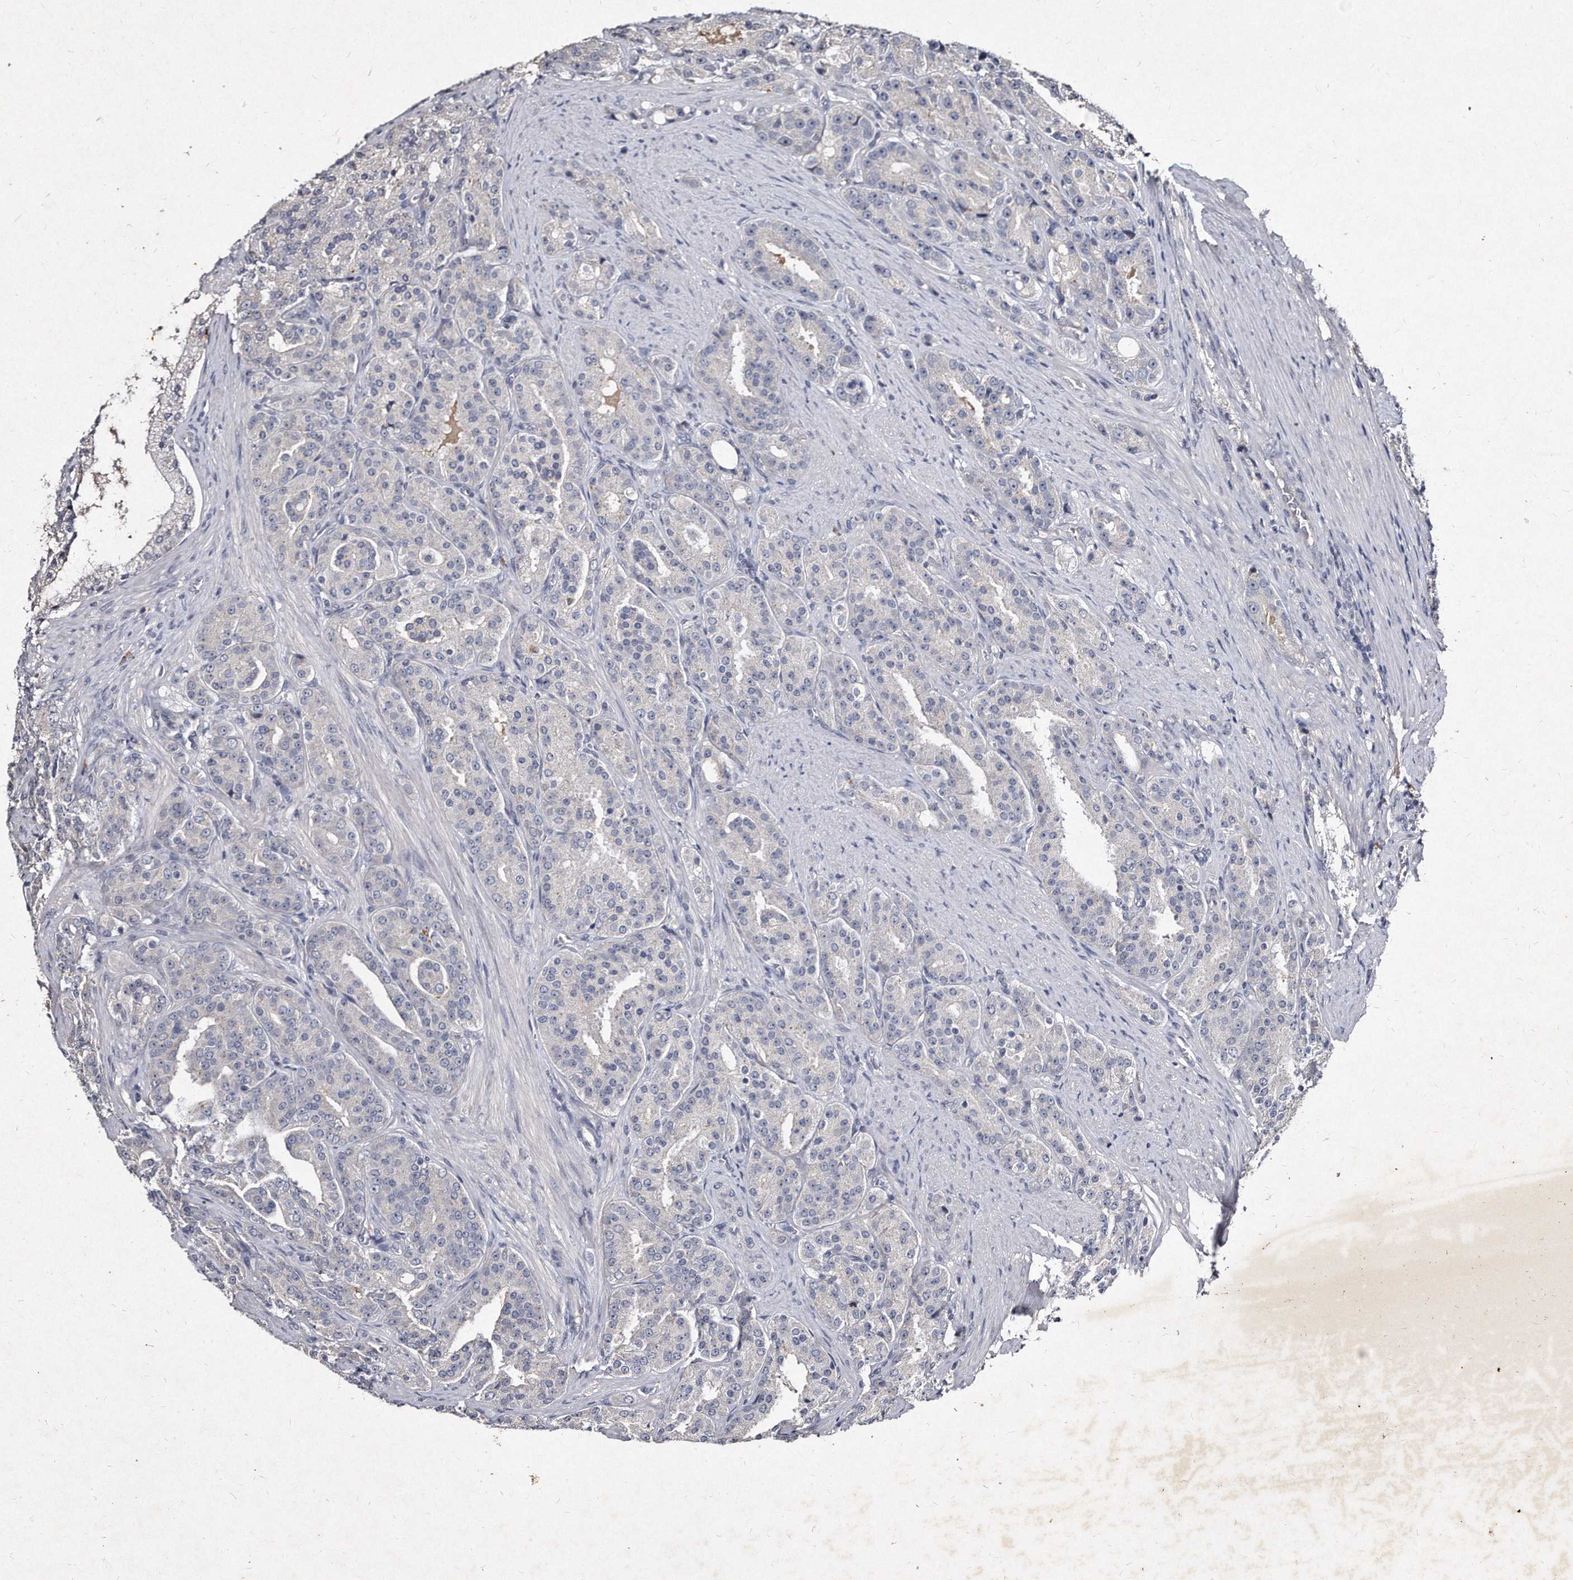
{"staining": {"intensity": "negative", "quantity": "none", "location": "none"}, "tissue": "prostate cancer", "cell_type": "Tumor cells", "image_type": "cancer", "snomed": [{"axis": "morphology", "description": "Adenocarcinoma, High grade"}, {"axis": "topography", "description": "Prostate"}], "caption": "IHC photomicrograph of neoplastic tissue: adenocarcinoma (high-grade) (prostate) stained with DAB (3,3'-diaminobenzidine) exhibits no significant protein staining in tumor cells. (Brightfield microscopy of DAB (3,3'-diaminobenzidine) immunohistochemistry at high magnification).", "gene": "KLHDC3", "patient": {"sex": "male", "age": 60}}